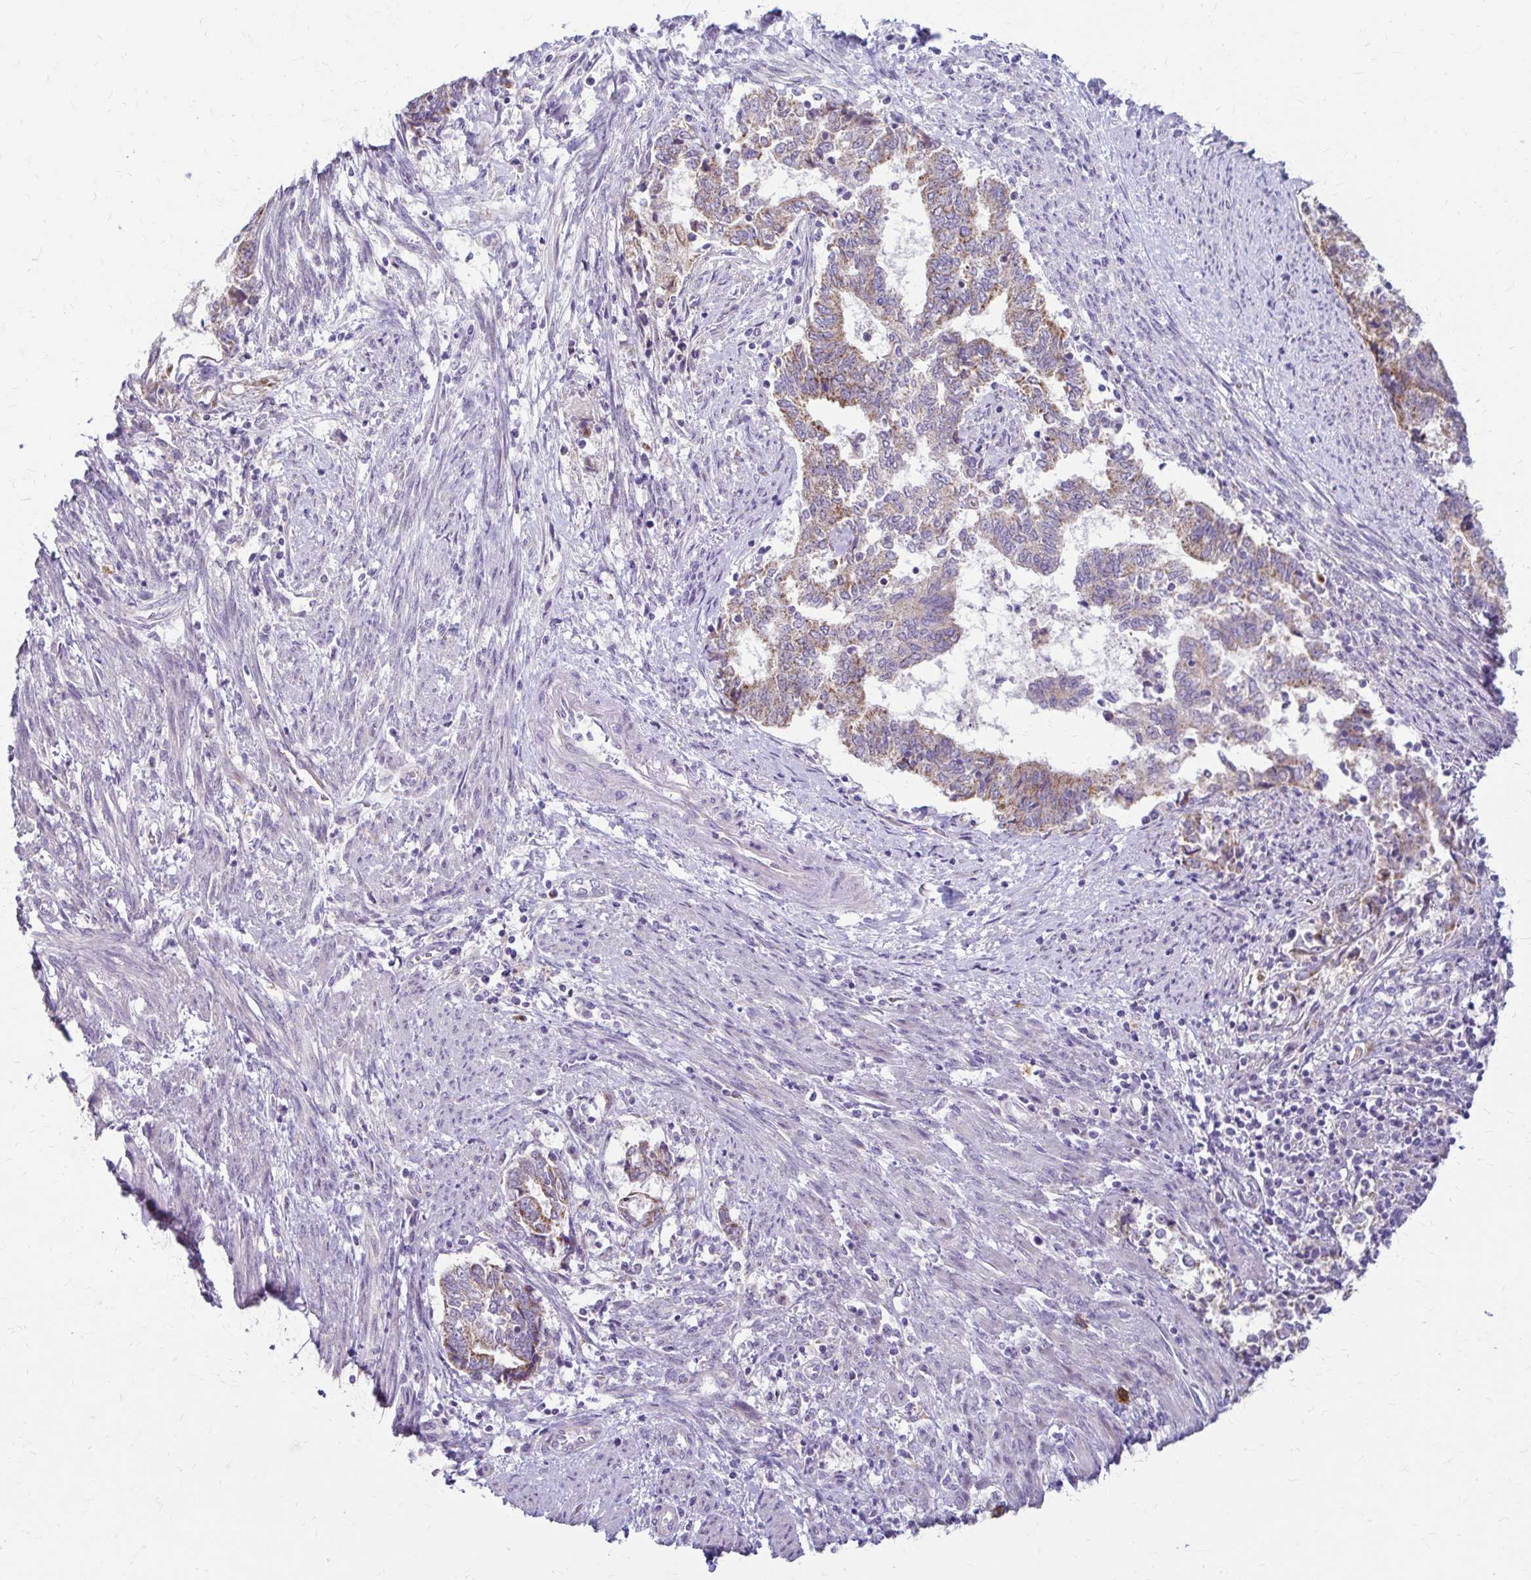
{"staining": {"intensity": "moderate", "quantity": "25%-75%", "location": "cytoplasmic/membranous"}, "tissue": "endometrial cancer", "cell_type": "Tumor cells", "image_type": "cancer", "snomed": [{"axis": "morphology", "description": "Adenocarcinoma, NOS"}, {"axis": "topography", "description": "Endometrium"}], "caption": "Moderate cytoplasmic/membranous staining for a protein is identified in approximately 25%-75% of tumor cells of endometrial adenocarcinoma using immunohistochemistry.", "gene": "SAMD13", "patient": {"sex": "female", "age": 65}}